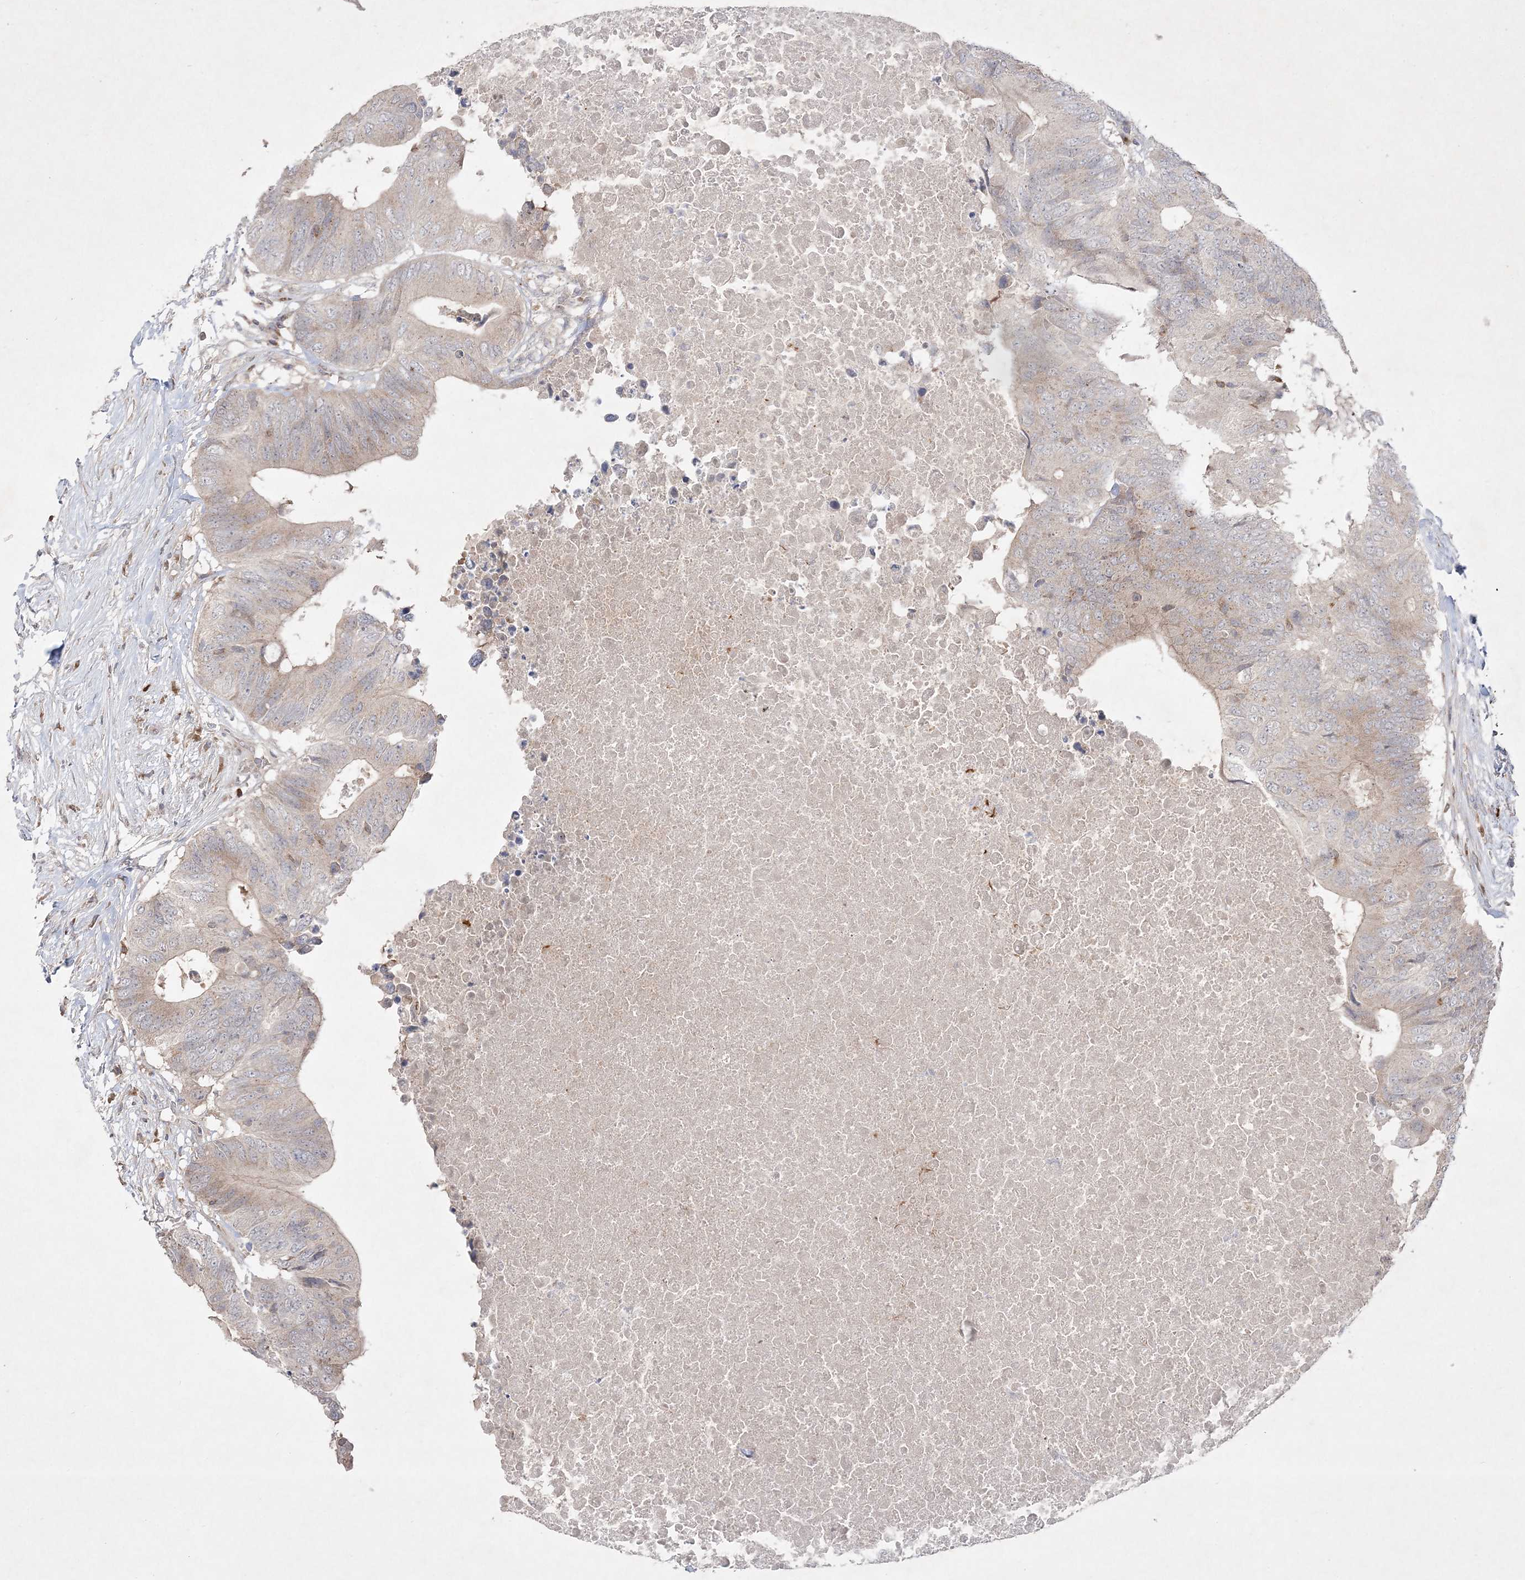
{"staining": {"intensity": "weak", "quantity": "<25%", "location": "cytoplasmic/membranous"}, "tissue": "colorectal cancer", "cell_type": "Tumor cells", "image_type": "cancer", "snomed": [{"axis": "morphology", "description": "Adenocarcinoma, NOS"}, {"axis": "topography", "description": "Colon"}], "caption": "Immunohistochemistry photomicrograph of colorectal adenocarcinoma stained for a protein (brown), which displays no staining in tumor cells. (Immunohistochemistry (ihc), brightfield microscopy, high magnification).", "gene": "CLNK", "patient": {"sex": "male", "age": 71}}